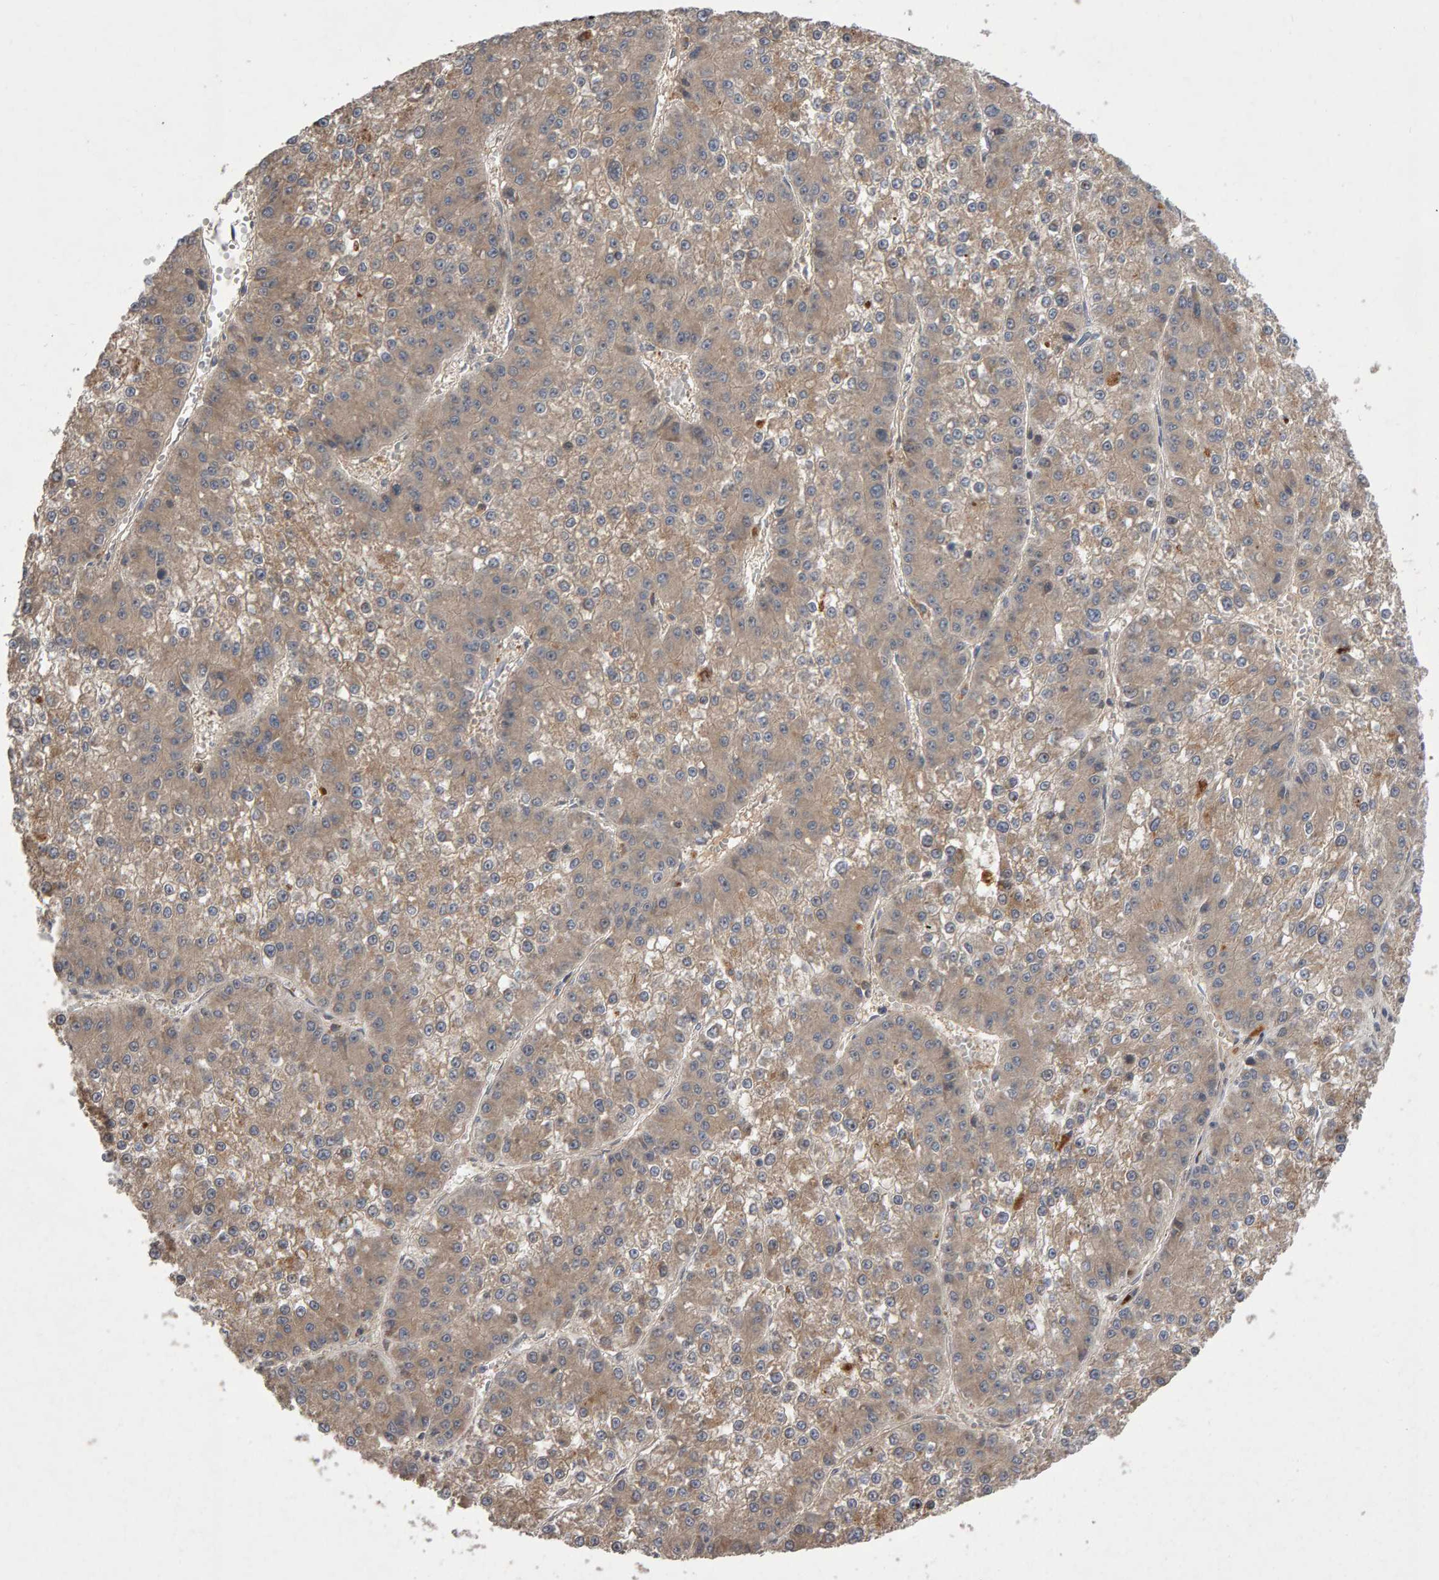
{"staining": {"intensity": "weak", "quantity": ">75%", "location": "cytoplasmic/membranous"}, "tissue": "liver cancer", "cell_type": "Tumor cells", "image_type": "cancer", "snomed": [{"axis": "morphology", "description": "Carcinoma, Hepatocellular, NOS"}, {"axis": "topography", "description": "Liver"}], "caption": "Brown immunohistochemical staining in liver cancer (hepatocellular carcinoma) exhibits weak cytoplasmic/membranous expression in approximately >75% of tumor cells. The protein is stained brown, and the nuclei are stained in blue (DAB (3,3'-diaminobenzidine) IHC with brightfield microscopy, high magnification).", "gene": "PGS1", "patient": {"sex": "female", "age": 73}}